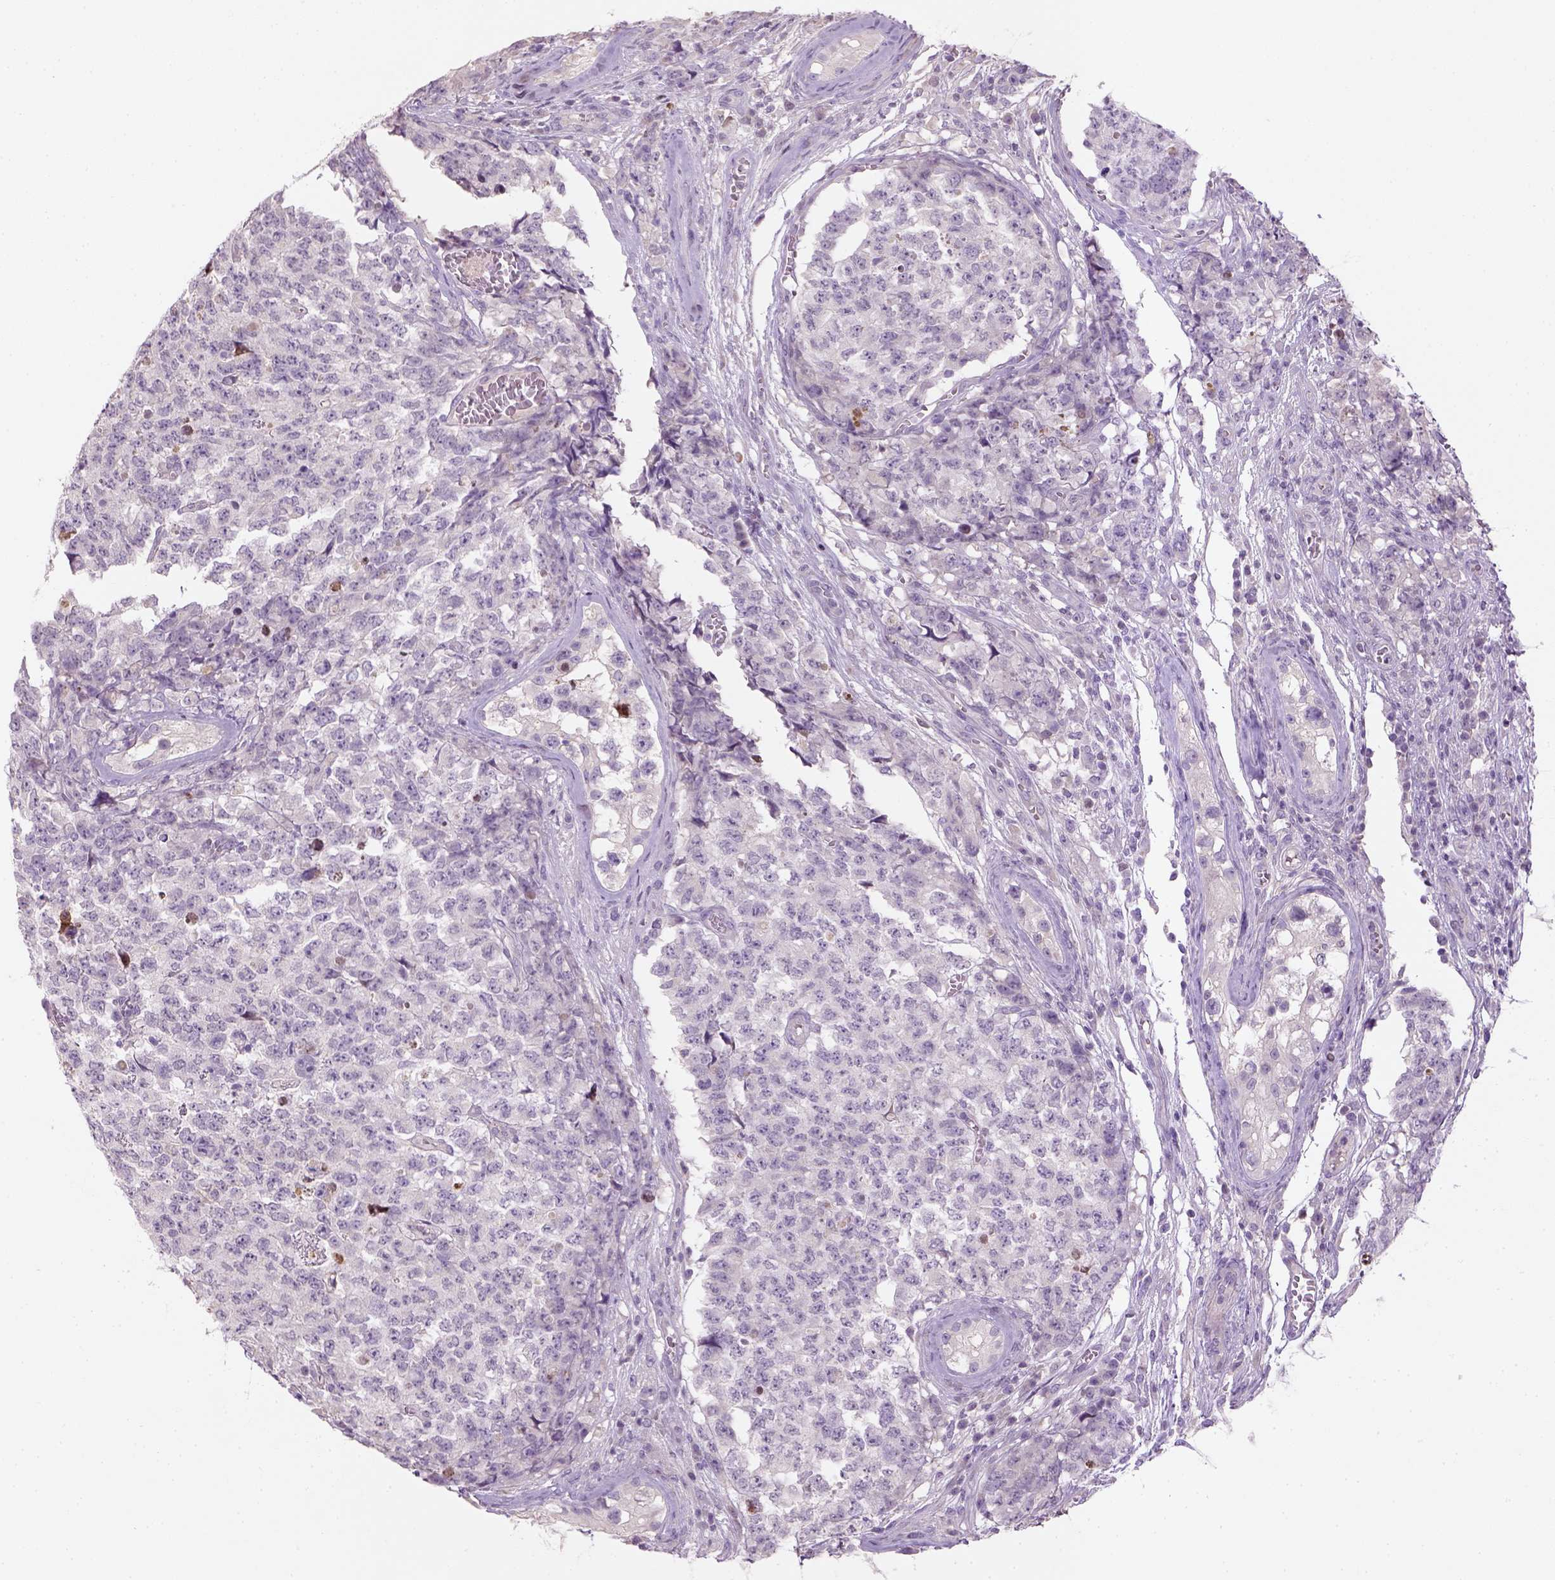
{"staining": {"intensity": "negative", "quantity": "none", "location": "none"}, "tissue": "testis cancer", "cell_type": "Tumor cells", "image_type": "cancer", "snomed": [{"axis": "morphology", "description": "Carcinoma, Embryonal, NOS"}, {"axis": "topography", "description": "Testis"}], "caption": "This is a image of immunohistochemistry (IHC) staining of testis embryonal carcinoma, which shows no positivity in tumor cells.", "gene": "NUDT6", "patient": {"sex": "male", "age": 23}}